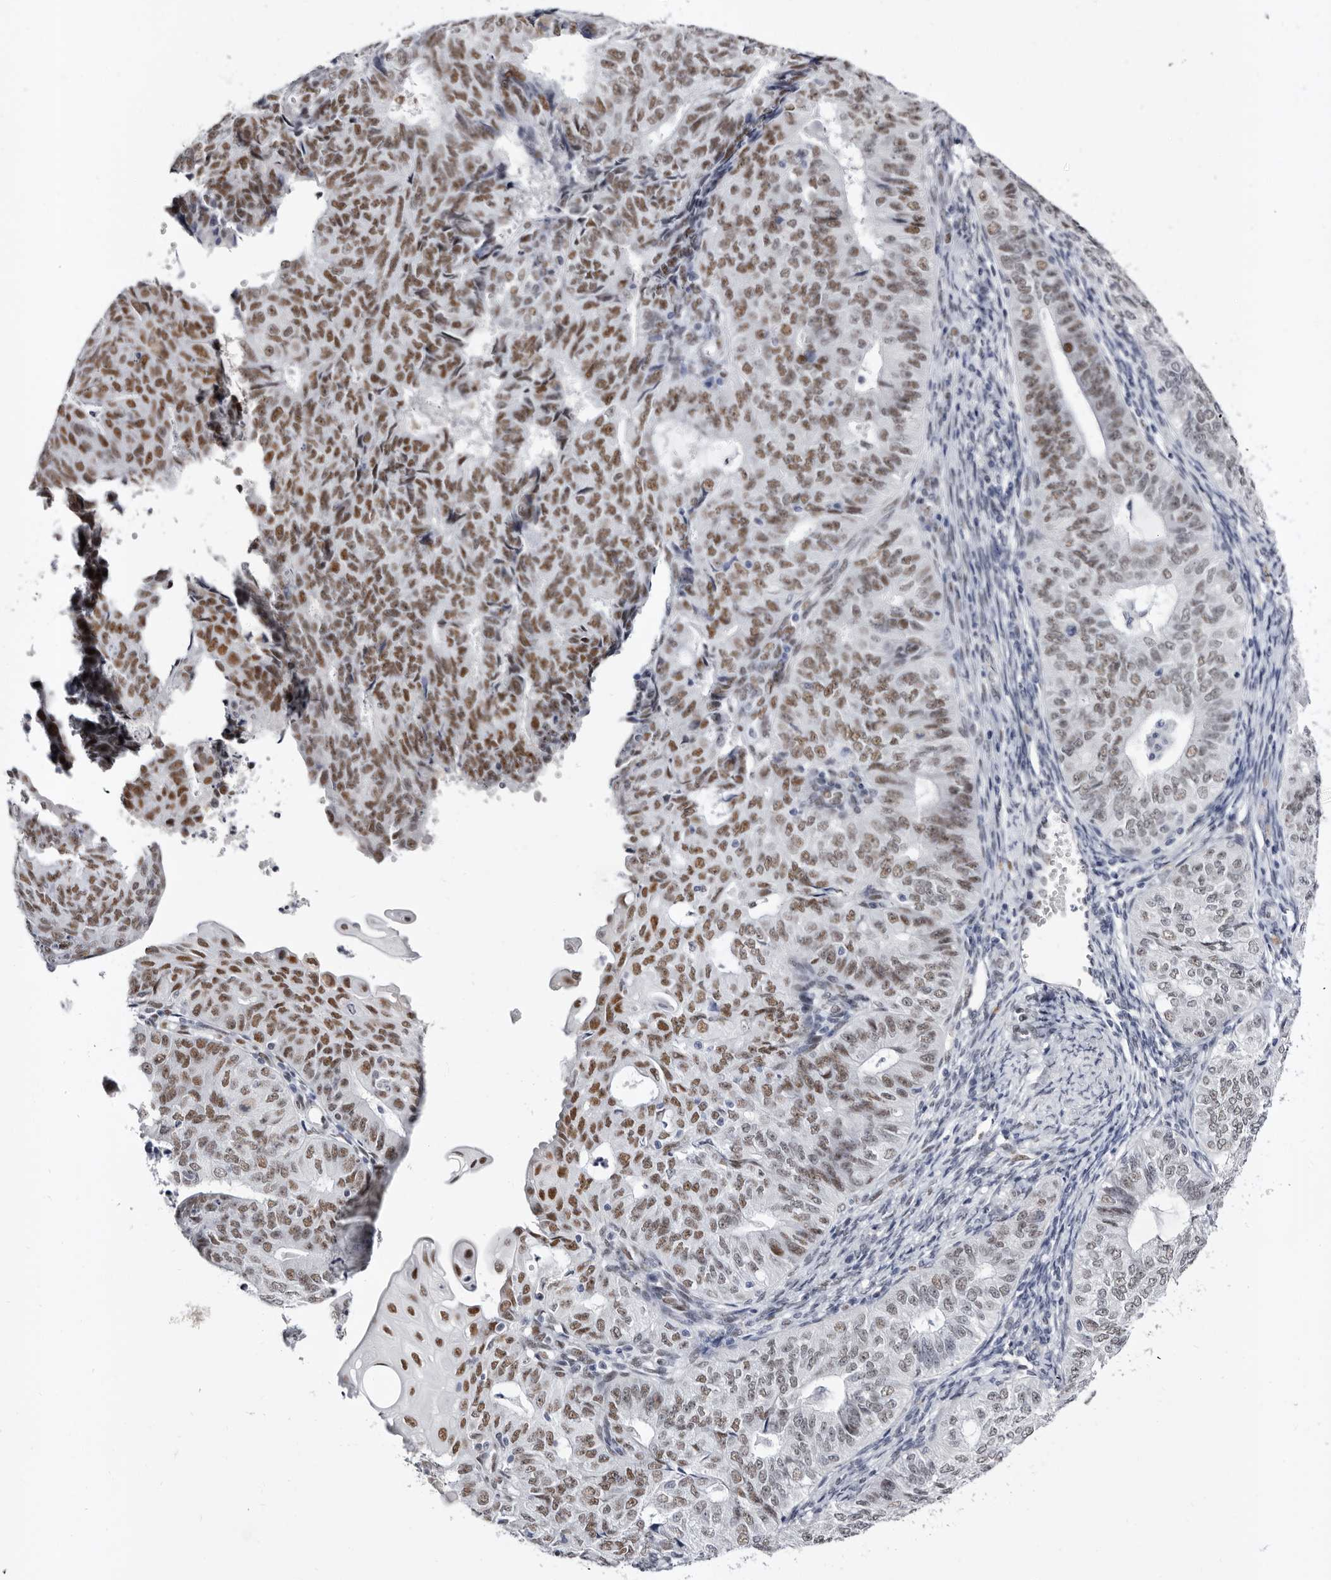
{"staining": {"intensity": "moderate", "quantity": ">75%", "location": "nuclear"}, "tissue": "endometrial cancer", "cell_type": "Tumor cells", "image_type": "cancer", "snomed": [{"axis": "morphology", "description": "Adenocarcinoma, NOS"}, {"axis": "topography", "description": "Endometrium"}], "caption": "Immunohistochemical staining of human endometrial cancer (adenocarcinoma) demonstrates medium levels of moderate nuclear expression in approximately >75% of tumor cells.", "gene": "ZNF326", "patient": {"sex": "female", "age": 32}}